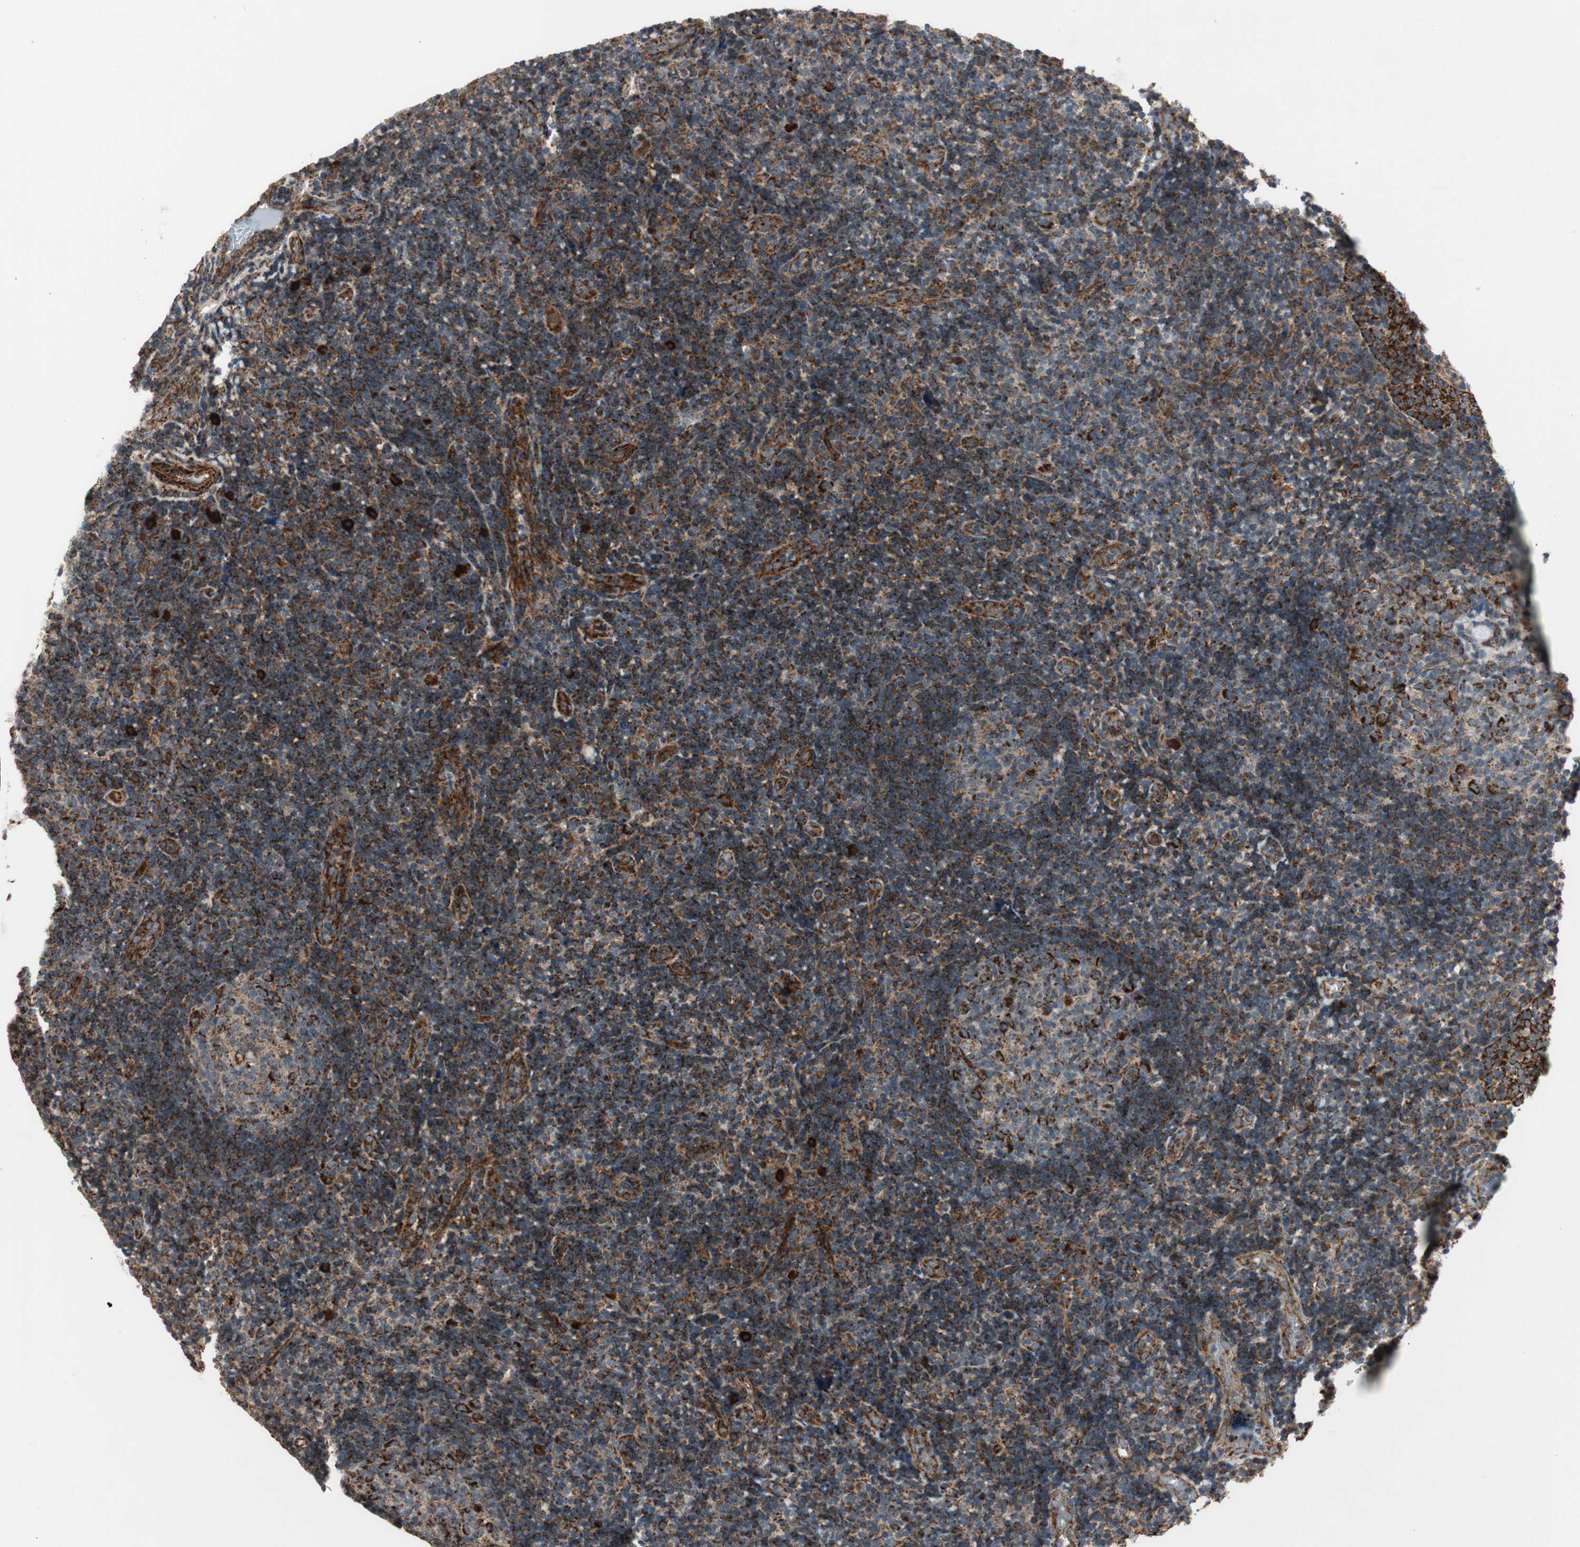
{"staining": {"intensity": "strong", "quantity": "25%-75%", "location": "cytoplasmic/membranous"}, "tissue": "tonsil", "cell_type": "Germinal center cells", "image_type": "normal", "snomed": [{"axis": "morphology", "description": "Normal tissue, NOS"}, {"axis": "topography", "description": "Tonsil"}], "caption": "Protein staining demonstrates strong cytoplasmic/membranous staining in approximately 25%-75% of germinal center cells in benign tonsil. Immunohistochemistry (ihc) stains the protein of interest in brown and the nuclei are stained blue.", "gene": "AKAP1", "patient": {"sex": "female", "age": 40}}